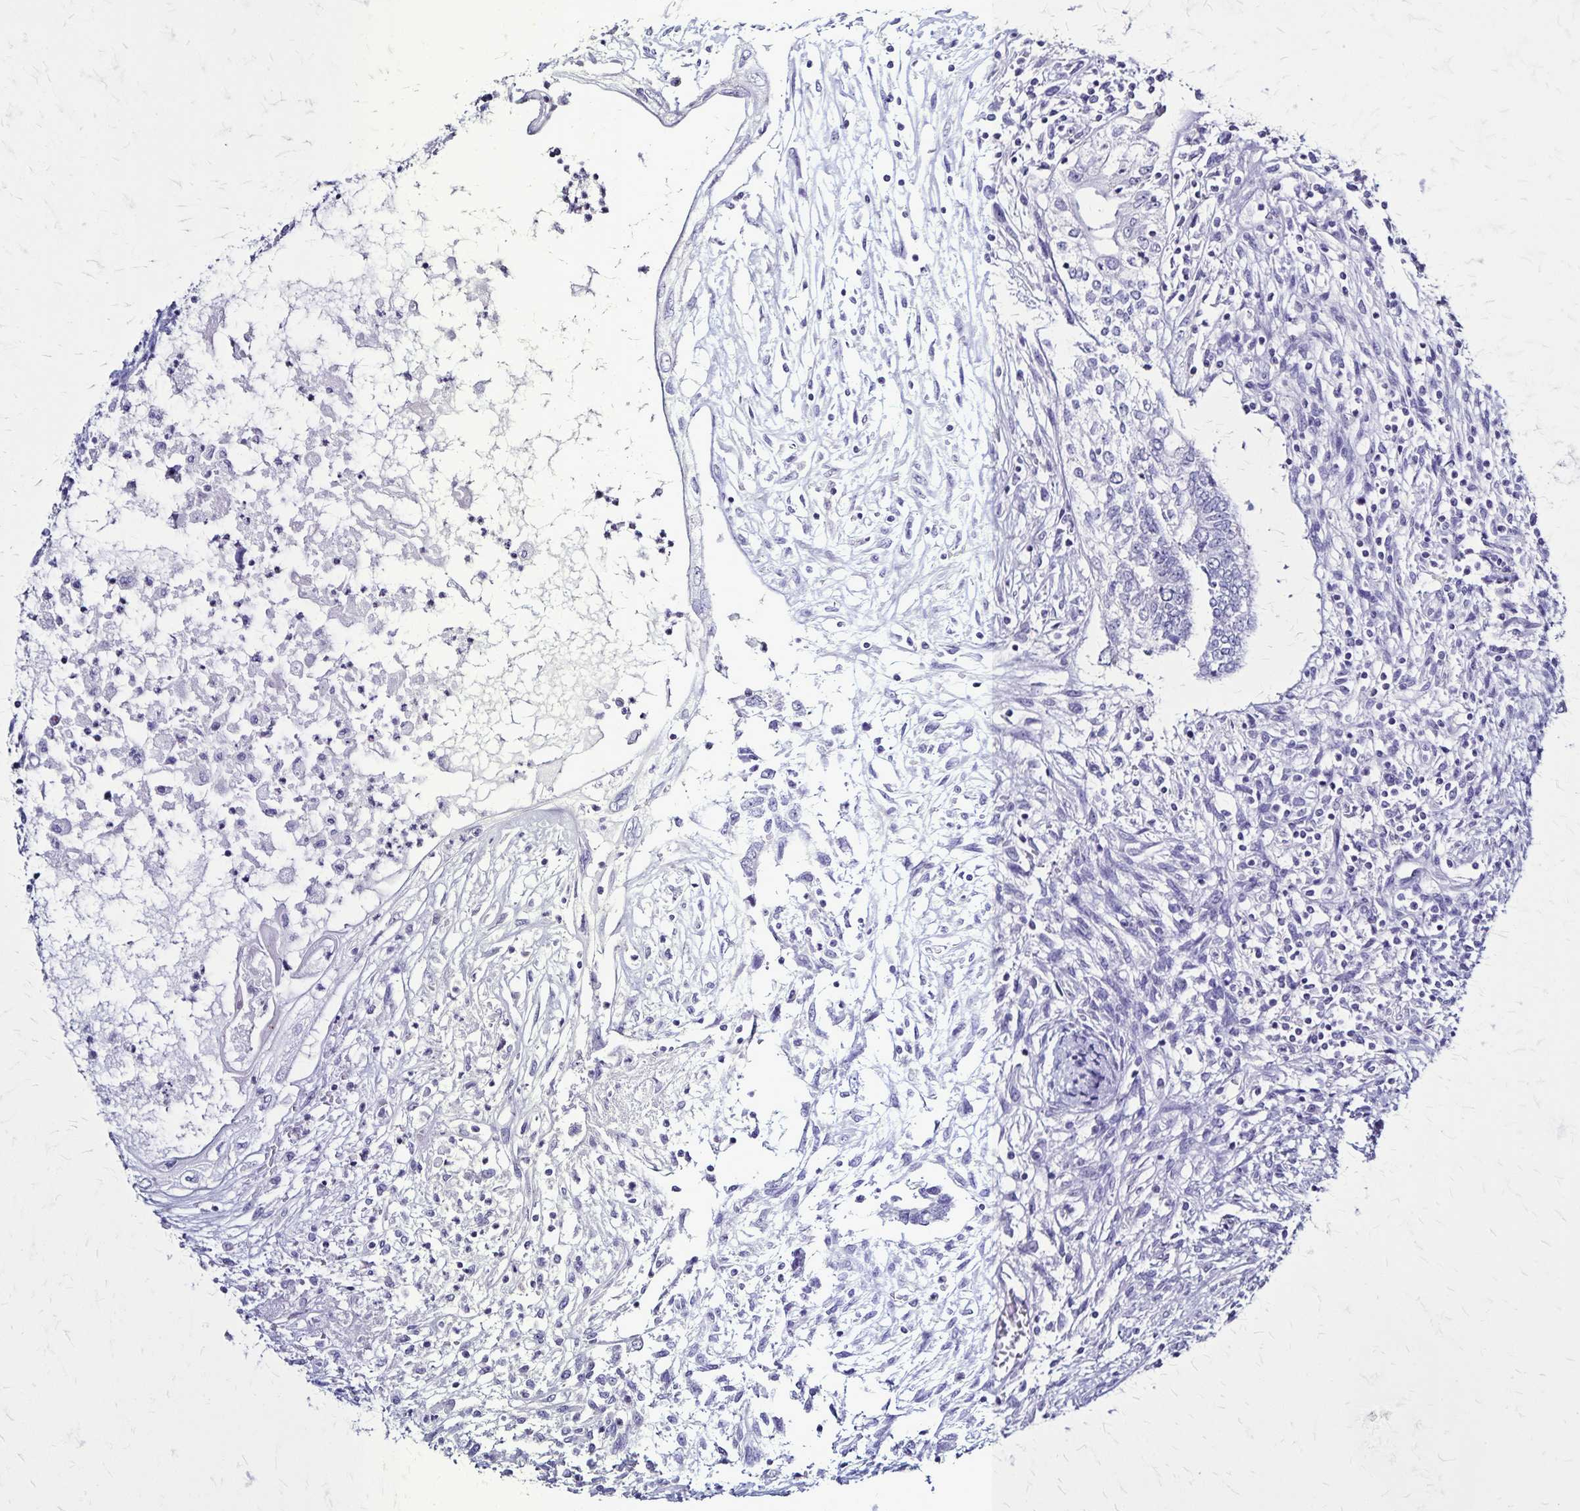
{"staining": {"intensity": "negative", "quantity": "none", "location": "none"}, "tissue": "testis cancer", "cell_type": "Tumor cells", "image_type": "cancer", "snomed": [{"axis": "morphology", "description": "Carcinoma, Embryonal, NOS"}, {"axis": "topography", "description": "Testis"}], "caption": "Immunohistochemical staining of testis cancer (embryonal carcinoma) shows no significant staining in tumor cells.", "gene": "PLXNA4", "patient": {"sex": "male", "age": 37}}